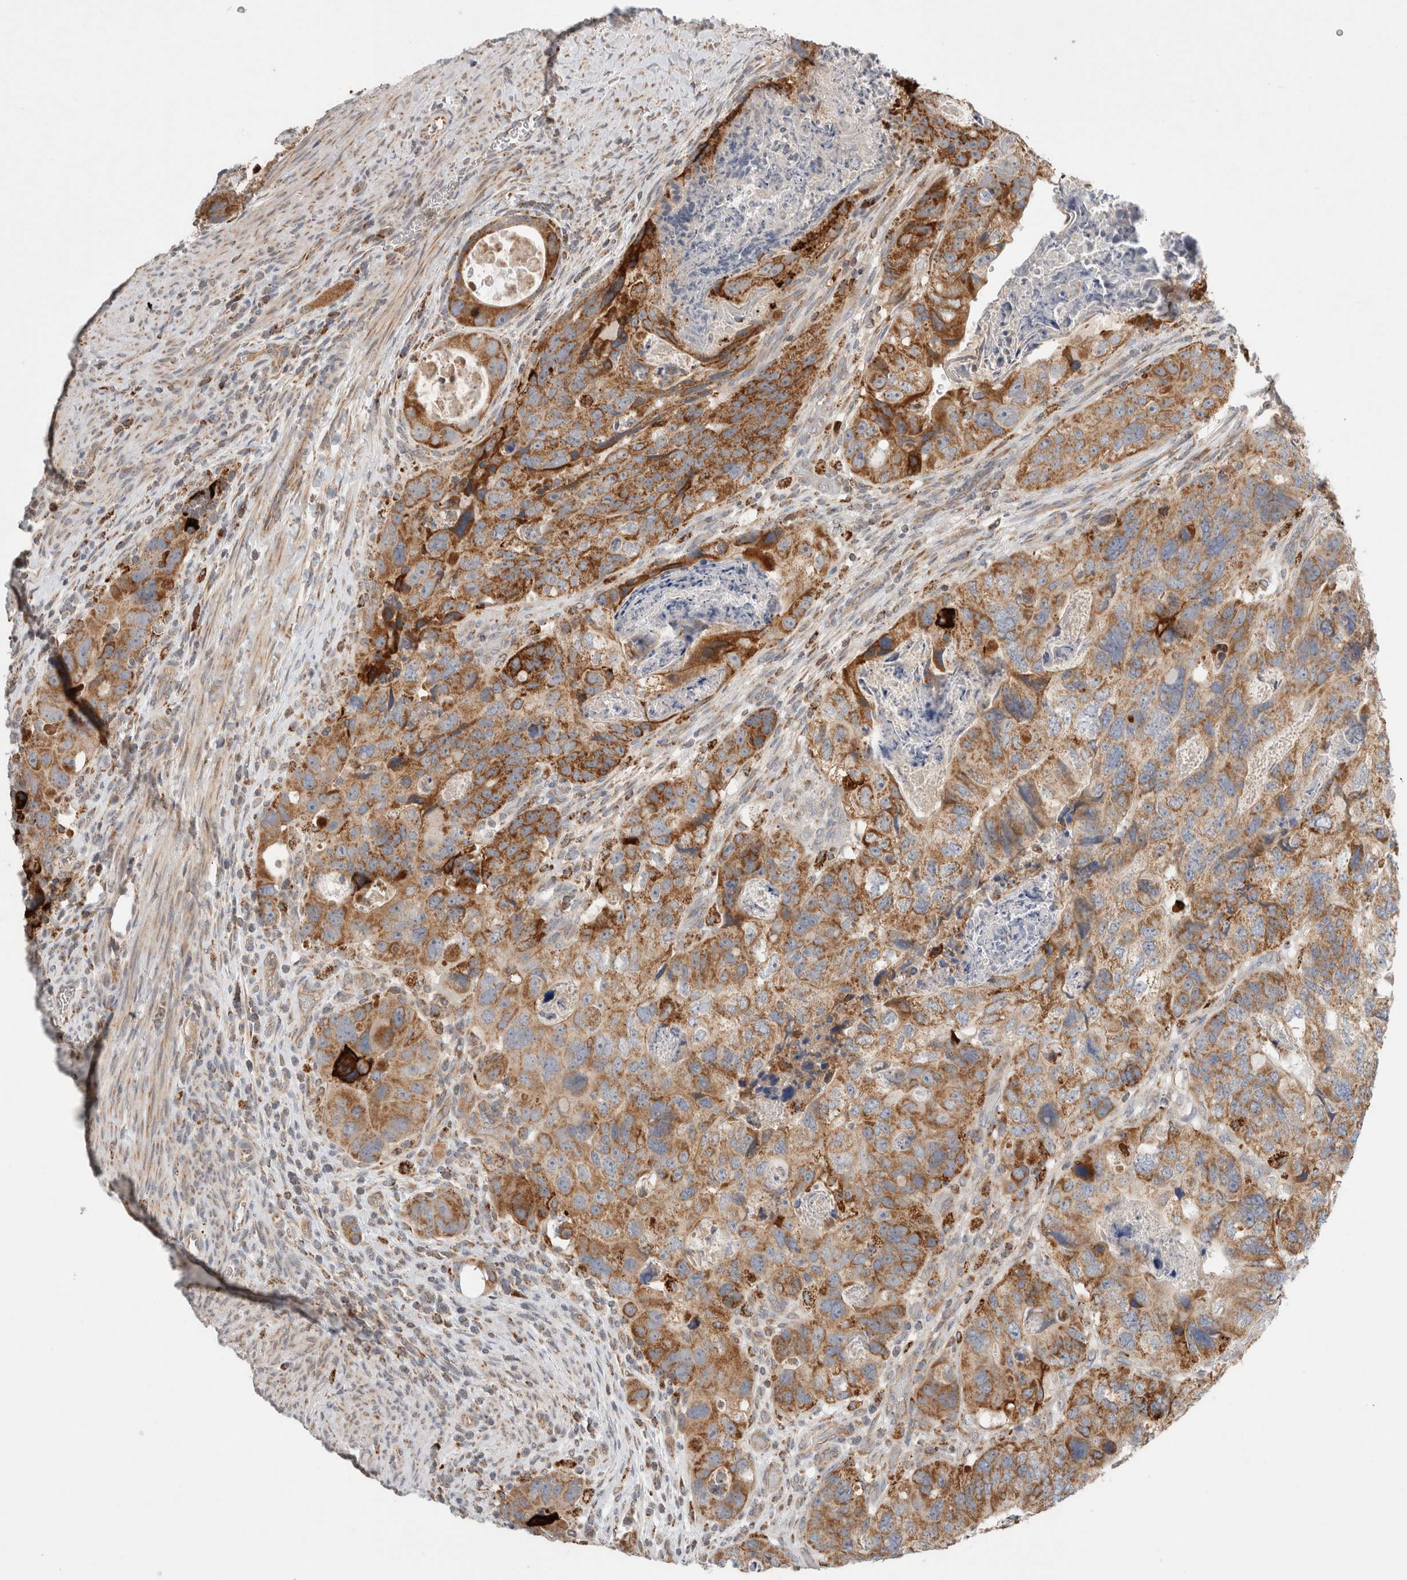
{"staining": {"intensity": "moderate", "quantity": ">75%", "location": "cytoplasmic/membranous"}, "tissue": "colorectal cancer", "cell_type": "Tumor cells", "image_type": "cancer", "snomed": [{"axis": "morphology", "description": "Adenocarcinoma, NOS"}, {"axis": "topography", "description": "Rectum"}], "caption": "High-magnification brightfield microscopy of colorectal cancer (adenocarcinoma) stained with DAB (3,3'-diaminobenzidine) (brown) and counterstained with hematoxylin (blue). tumor cells exhibit moderate cytoplasmic/membranous expression is seen in approximately>75% of cells.", "gene": "HROB", "patient": {"sex": "male", "age": 59}}